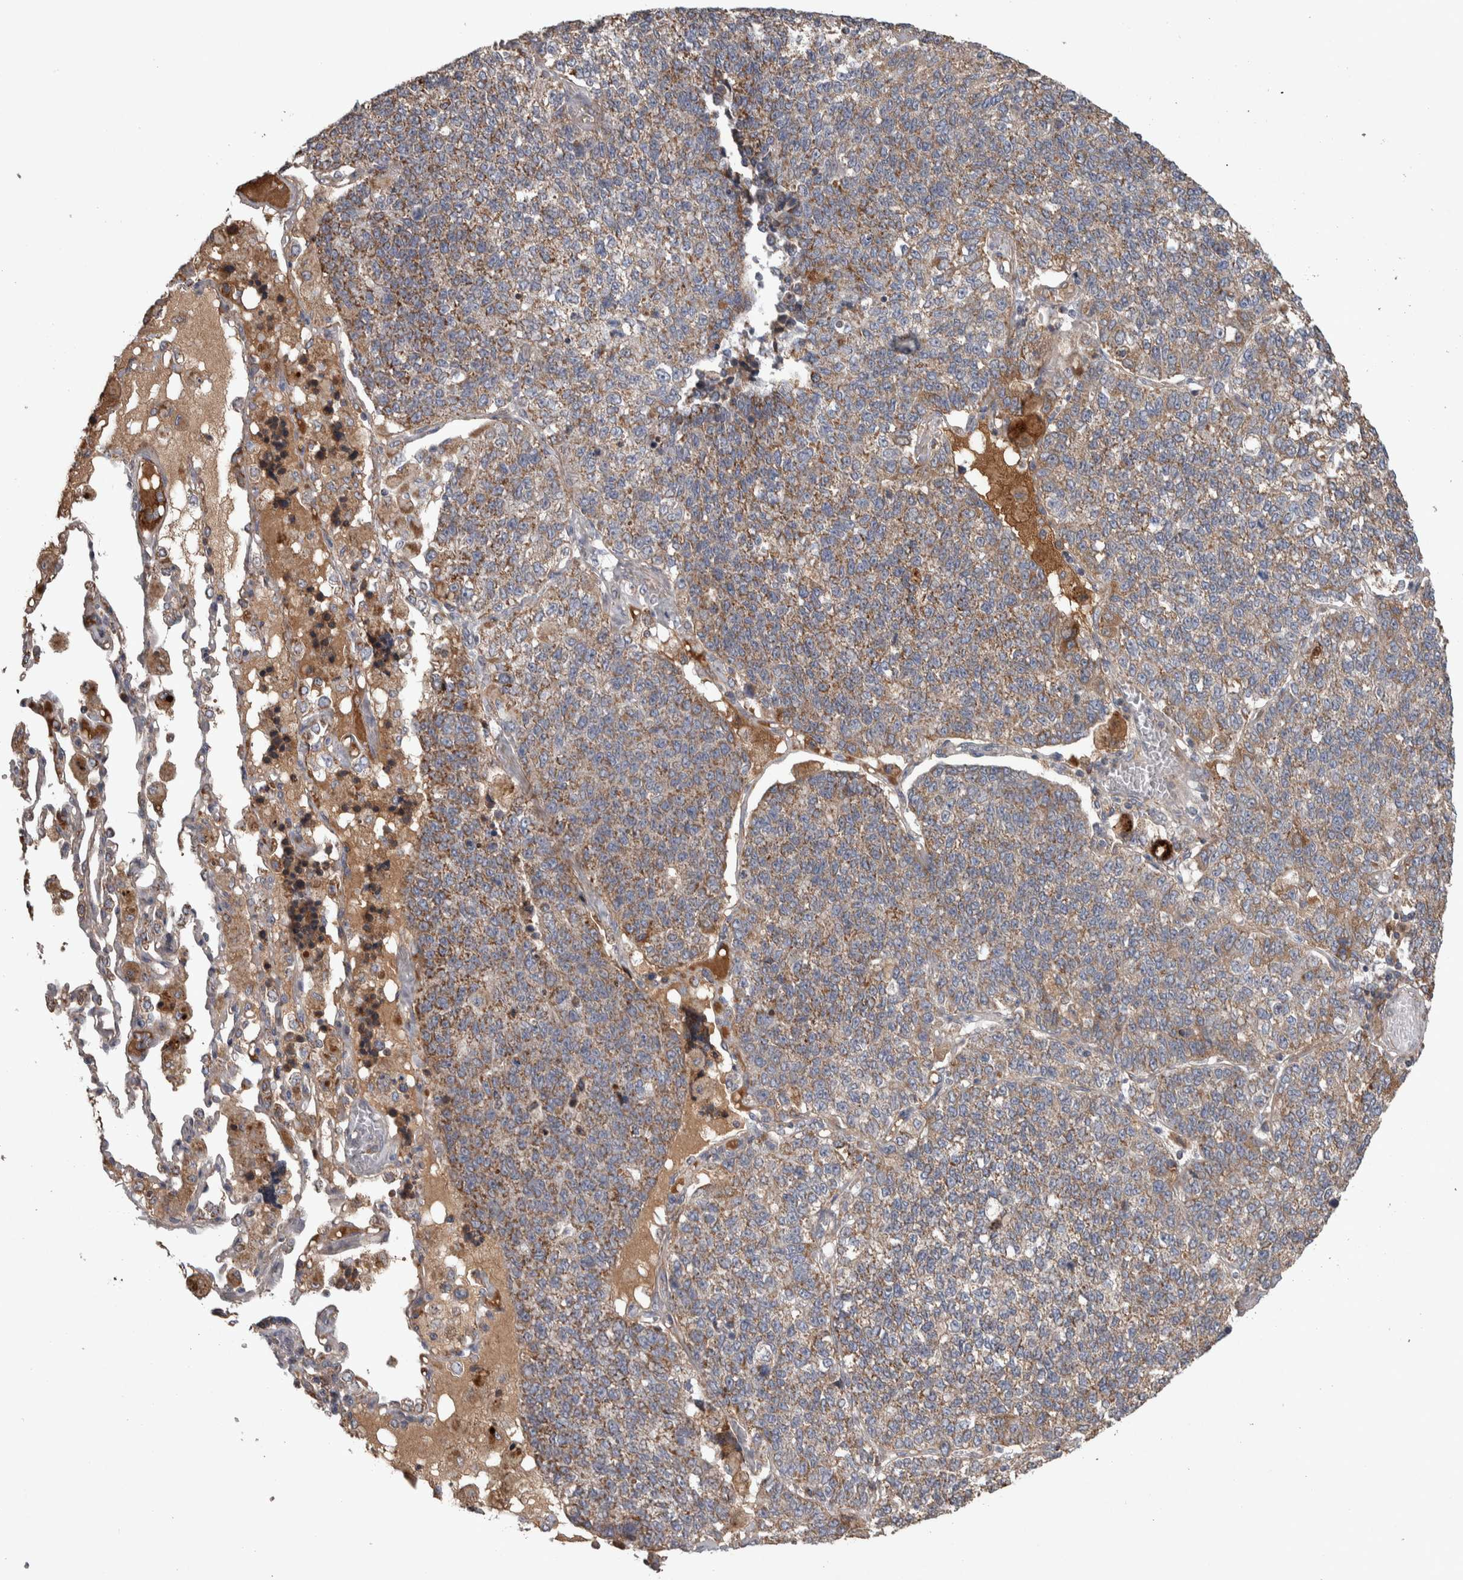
{"staining": {"intensity": "moderate", "quantity": ">75%", "location": "cytoplasmic/membranous"}, "tissue": "lung cancer", "cell_type": "Tumor cells", "image_type": "cancer", "snomed": [{"axis": "morphology", "description": "Adenocarcinoma, NOS"}, {"axis": "topography", "description": "Lung"}], "caption": "A histopathology image of human lung cancer stained for a protein shows moderate cytoplasmic/membranous brown staining in tumor cells.", "gene": "SCO1", "patient": {"sex": "male", "age": 49}}